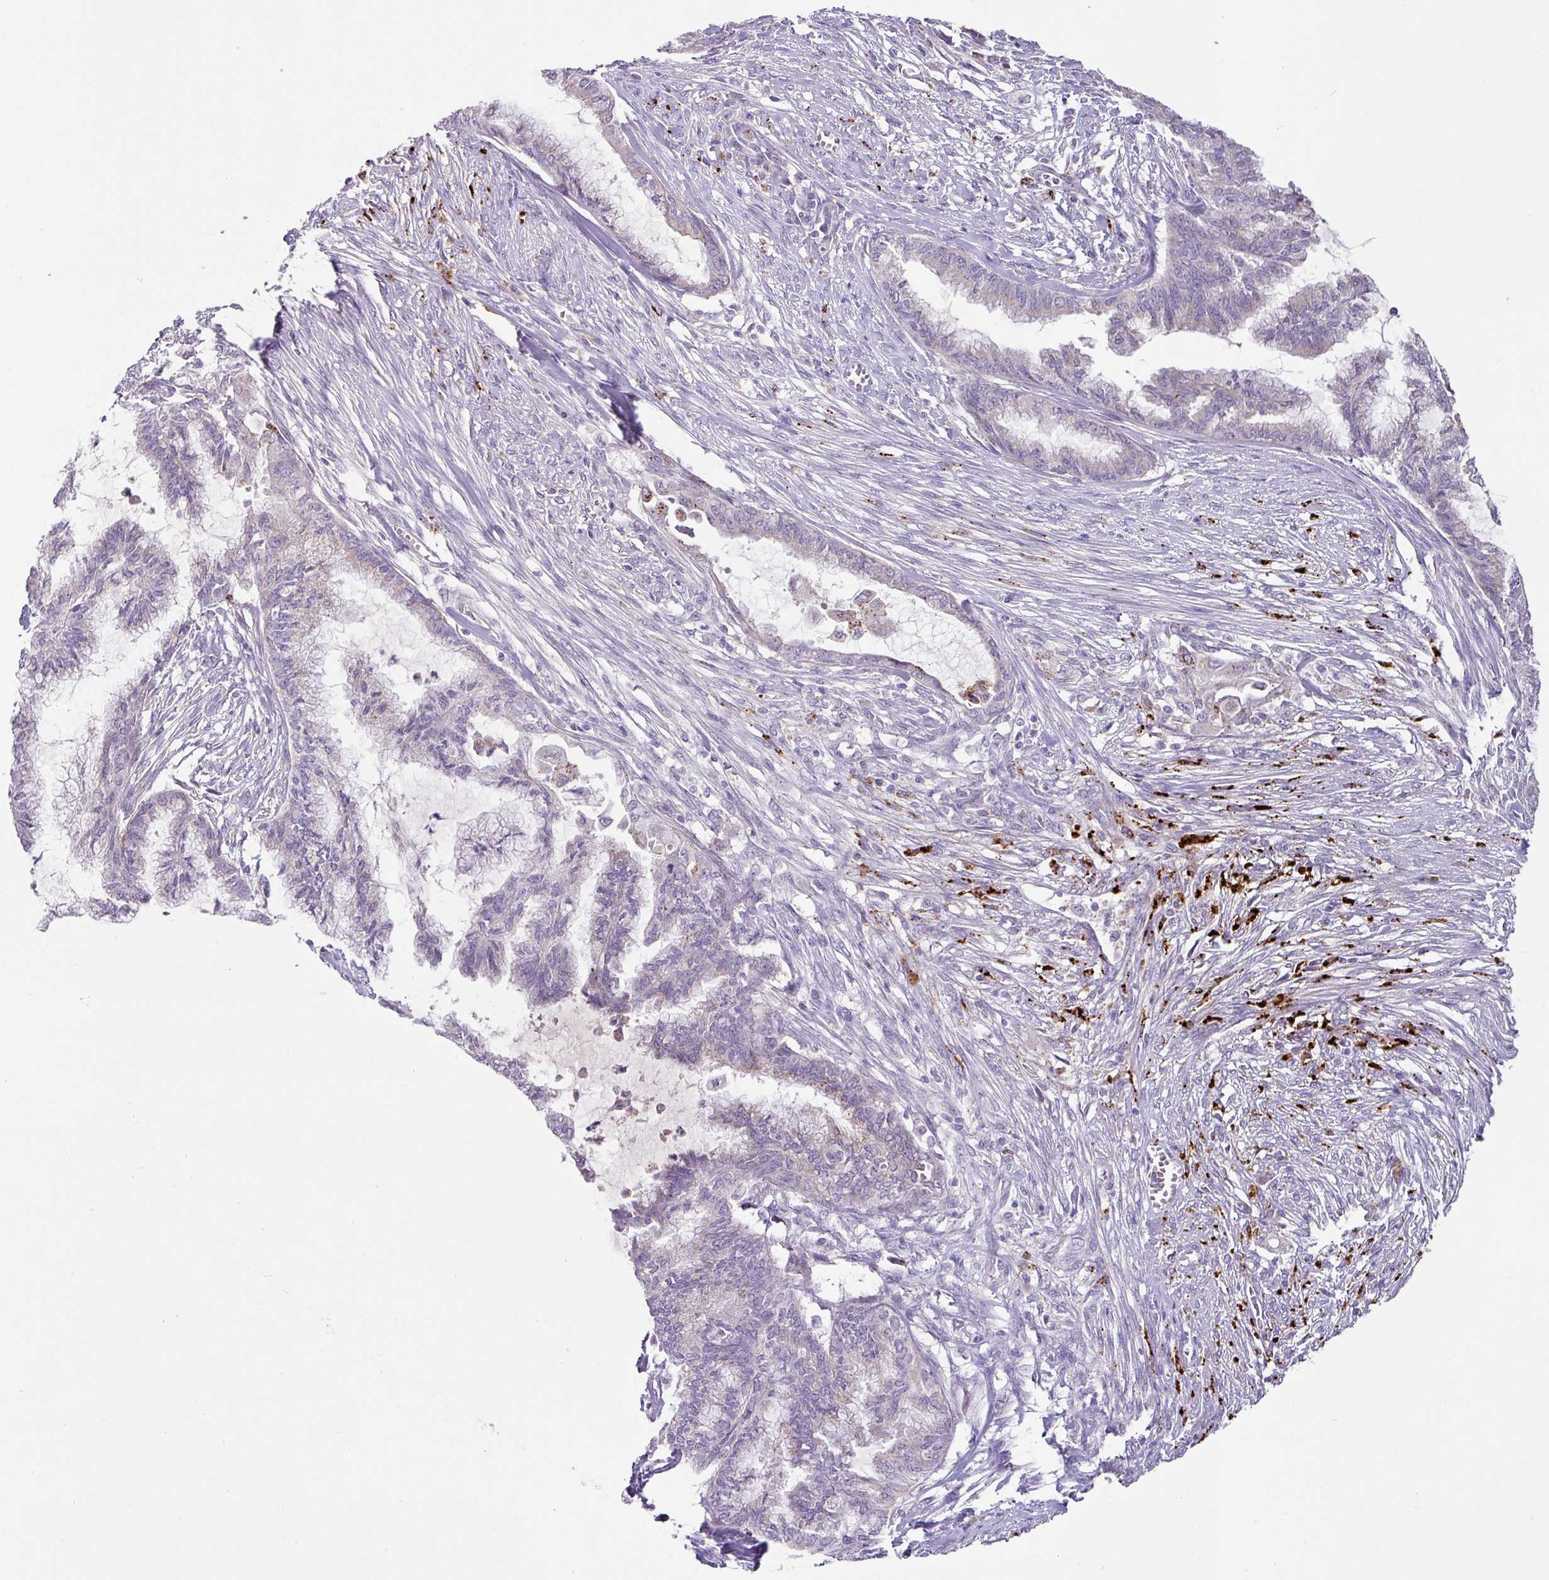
{"staining": {"intensity": "negative", "quantity": "none", "location": "none"}, "tissue": "endometrial cancer", "cell_type": "Tumor cells", "image_type": "cancer", "snomed": [{"axis": "morphology", "description": "Adenocarcinoma, NOS"}, {"axis": "topography", "description": "Endometrium"}], "caption": "Human endometrial adenocarcinoma stained for a protein using IHC exhibits no expression in tumor cells.", "gene": "PLEKHH3", "patient": {"sex": "female", "age": 86}}